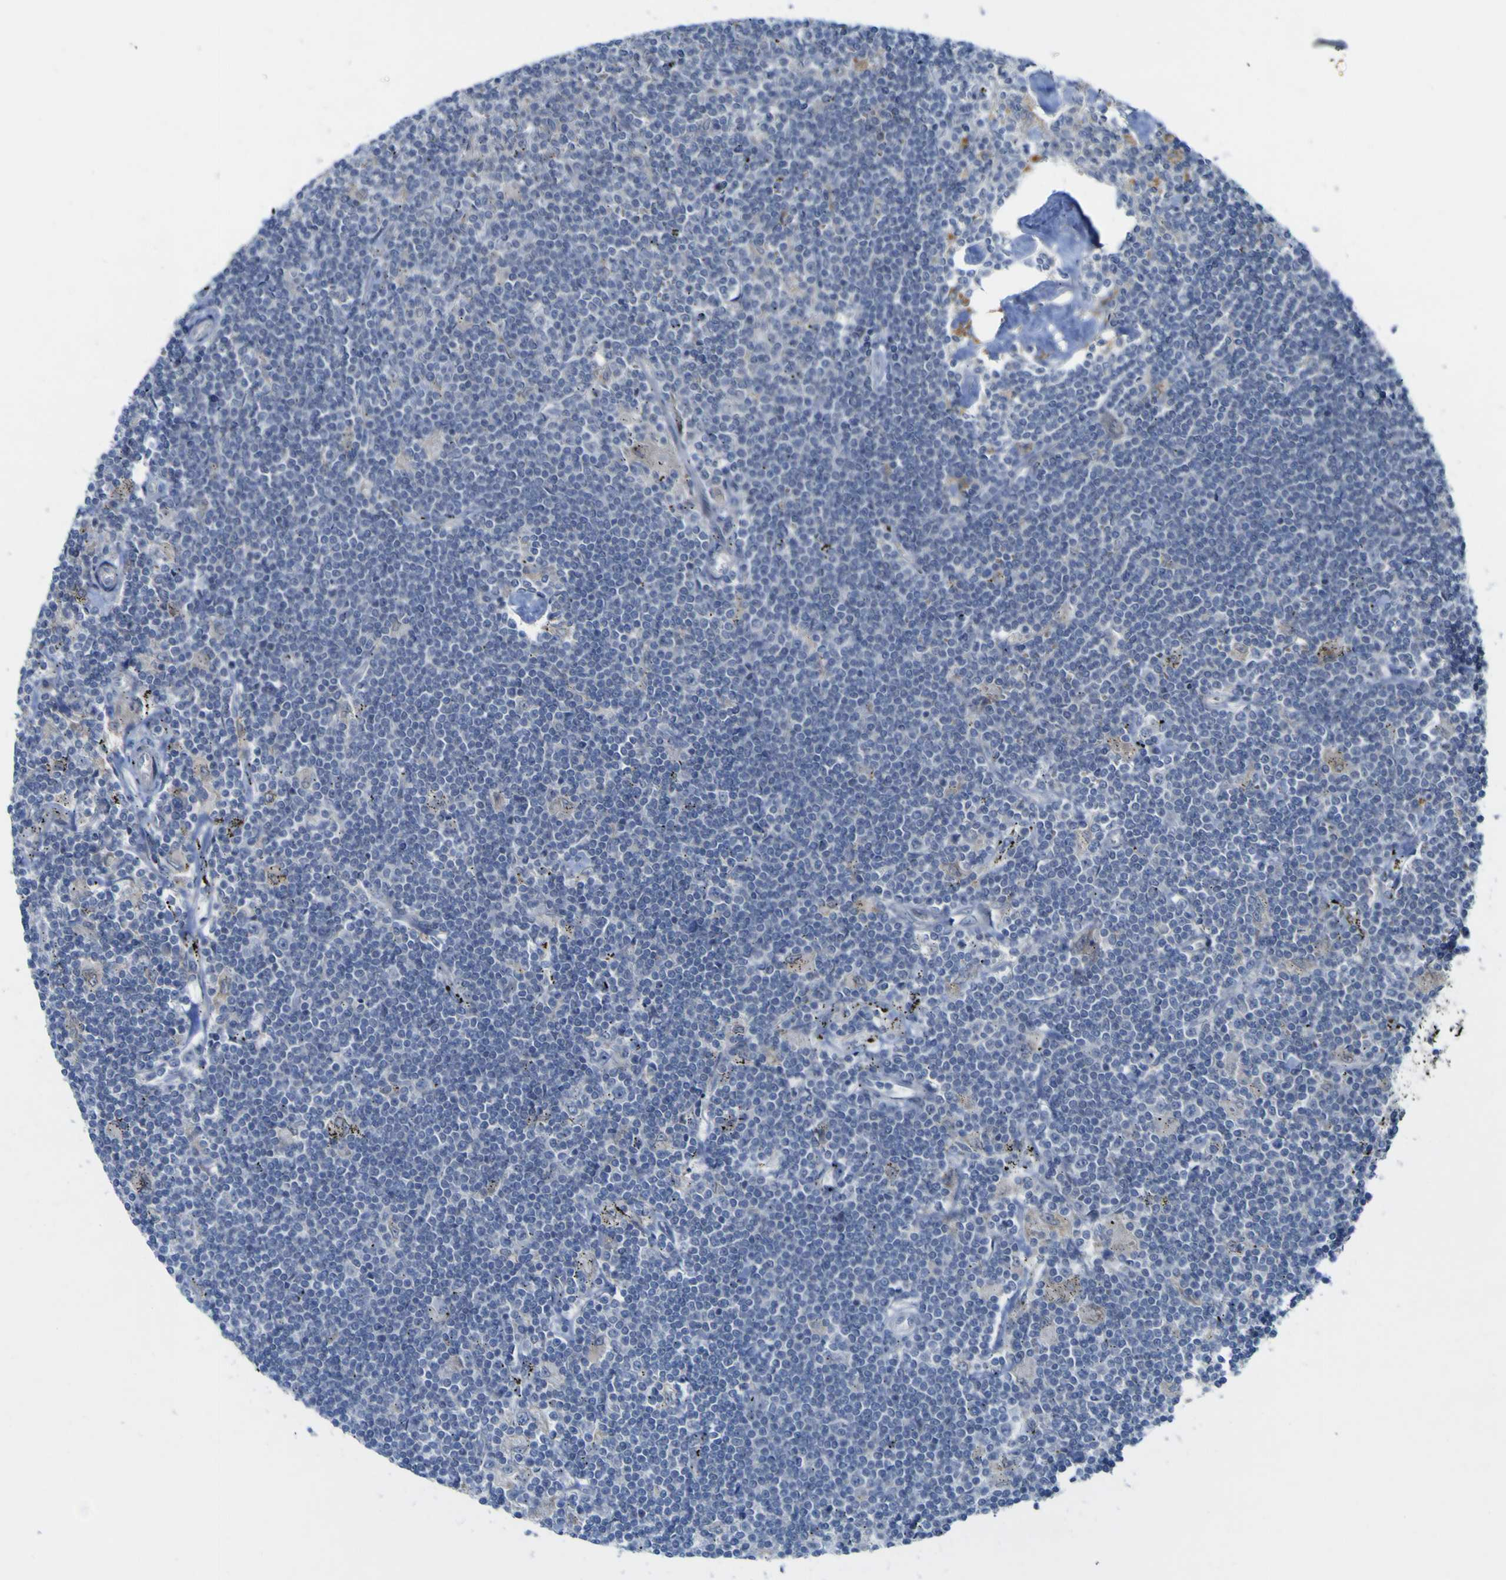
{"staining": {"intensity": "negative", "quantity": "none", "location": "none"}, "tissue": "lymphoma", "cell_type": "Tumor cells", "image_type": "cancer", "snomed": [{"axis": "morphology", "description": "Malignant lymphoma, non-Hodgkin's type, Low grade"}, {"axis": "topography", "description": "Spleen"}], "caption": "Malignant lymphoma, non-Hodgkin's type (low-grade) was stained to show a protein in brown. There is no significant staining in tumor cells.", "gene": "NAV1", "patient": {"sex": "male", "age": 76}}